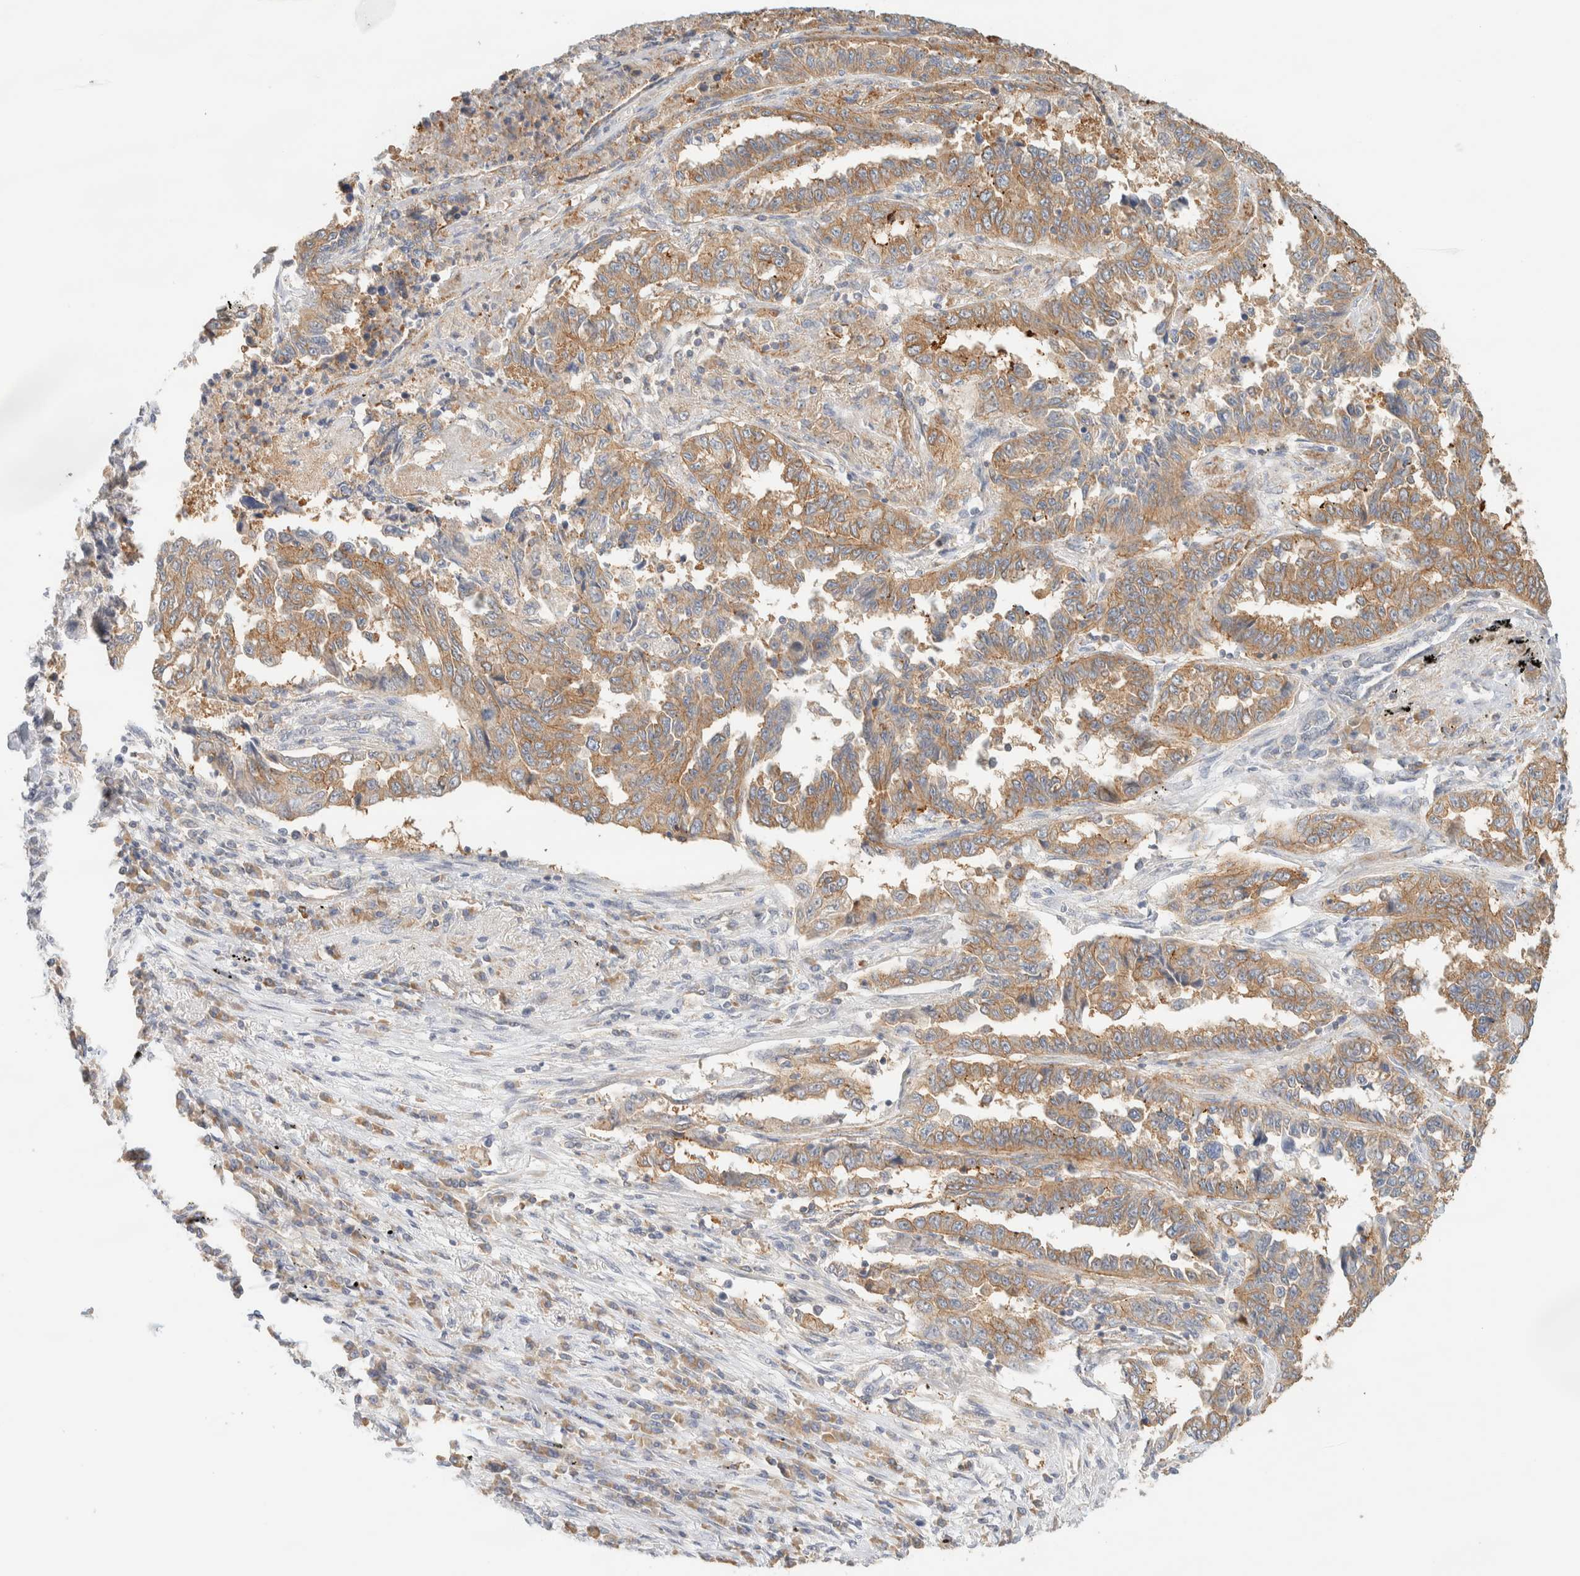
{"staining": {"intensity": "moderate", "quantity": ">75%", "location": "cytoplasmic/membranous"}, "tissue": "lung cancer", "cell_type": "Tumor cells", "image_type": "cancer", "snomed": [{"axis": "morphology", "description": "Adenocarcinoma, NOS"}, {"axis": "topography", "description": "Lung"}], "caption": "Lung cancer (adenocarcinoma) was stained to show a protein in brown. There is medium levels of moderate cytoplasmic/membranous staining in approximately >75% of tumor cells. Using DAB (brown) and hematoxylin (blue) stains, captured at high magnification using brightfield microscopy.", "gene": "TBC1D8B", "patient": {"sex": "female", "age": 51}}